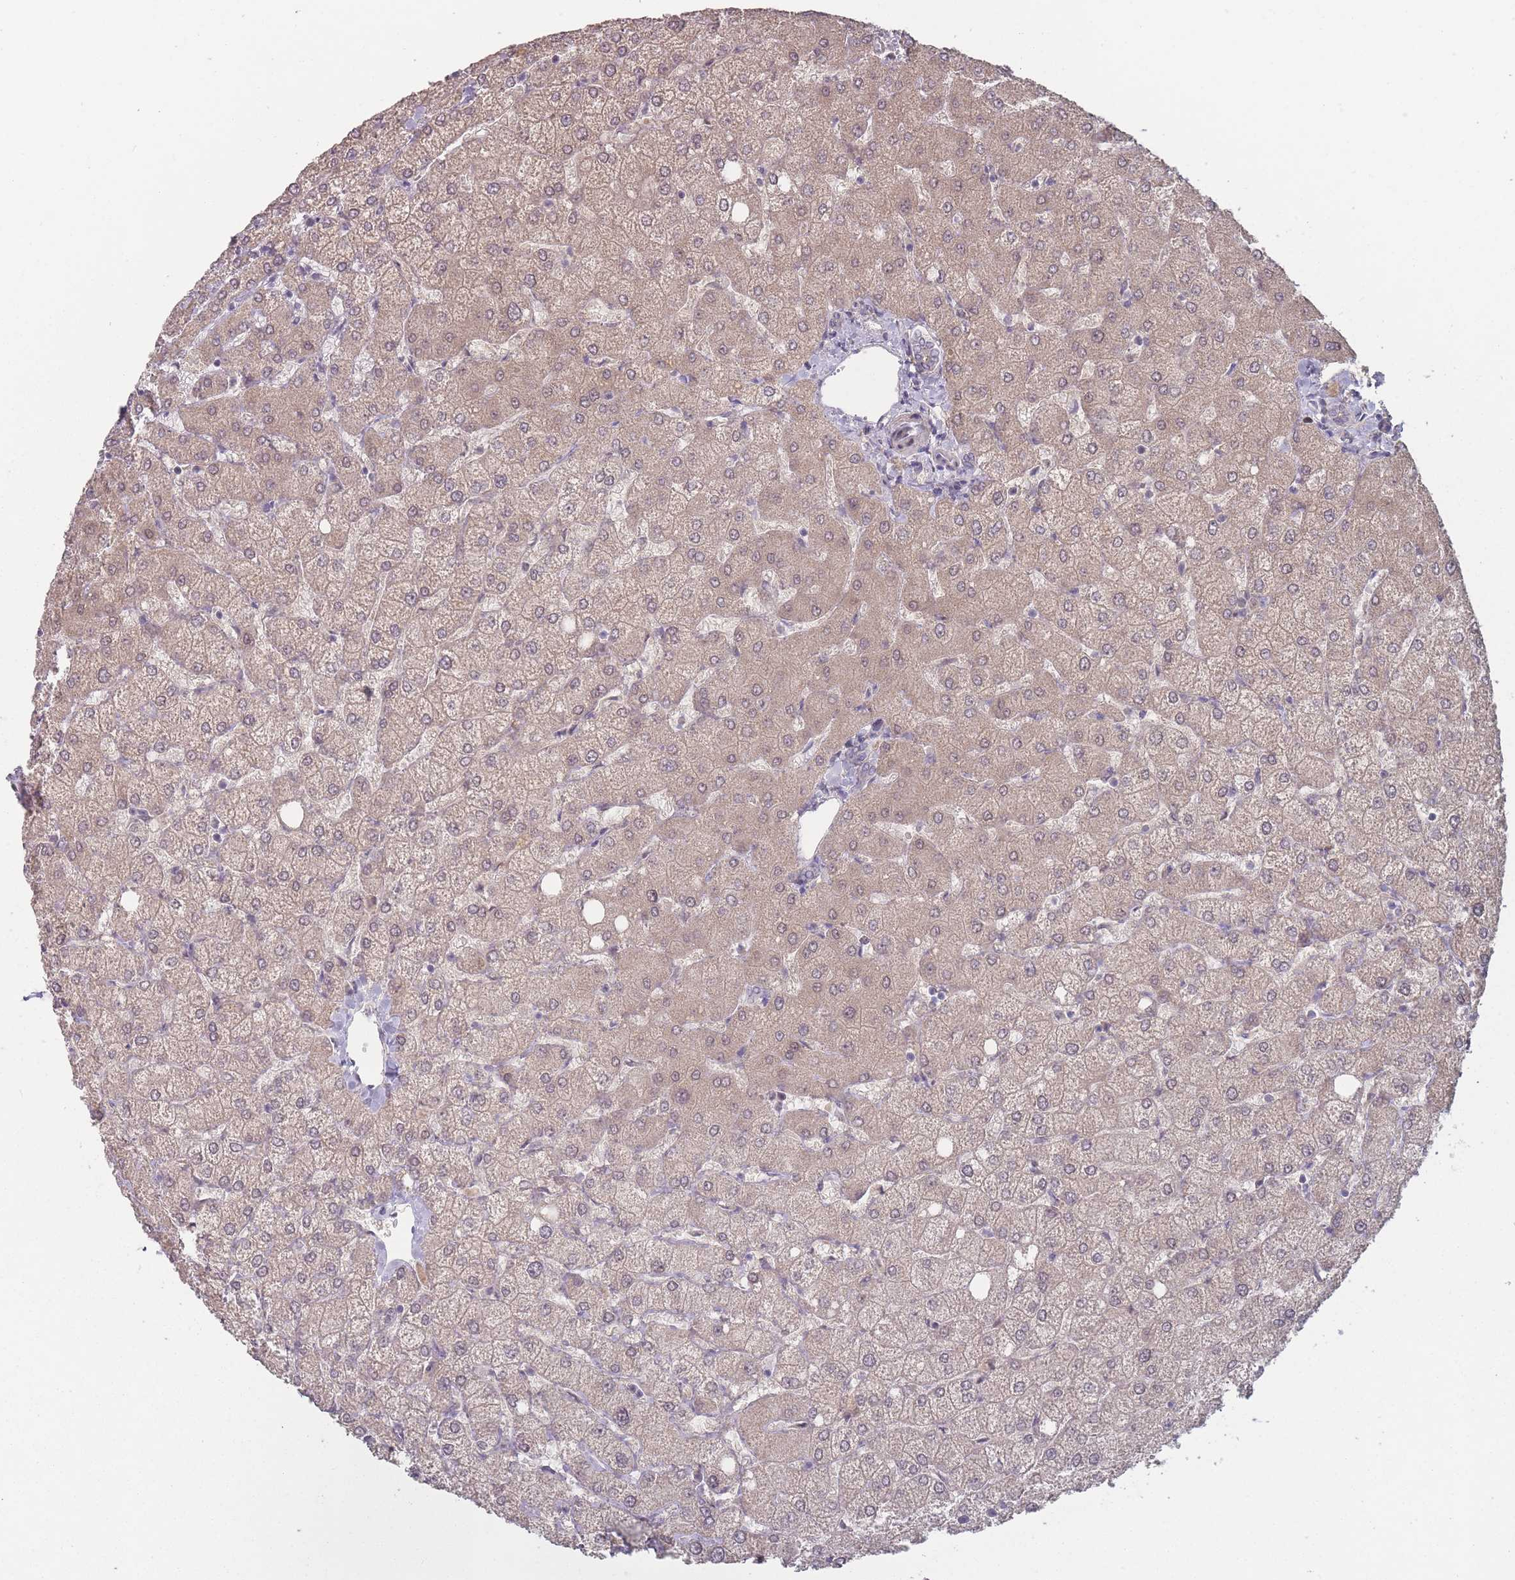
{"staining": {"intensity": "negative", "quantity": "none", "location": "none"}, "tissue": "liver", "cell_type": "Cholangiocytes", "image_type": "normal", "snomed": [{"axis": "morphology", "description": "Normal tissue, NOS"}, {"axis": "topography", "description": "Liver"}], "caption": "Cholangiocytes are negative for brown protein staining in benign liver. The staining is performed using DAB (3,3'-diaminobenzidine) brown chromogen with nuclei counter-stained in using hematoxylin.", "gene": "ERCC6L", "patient": {"sex": "female", "age": 54}}